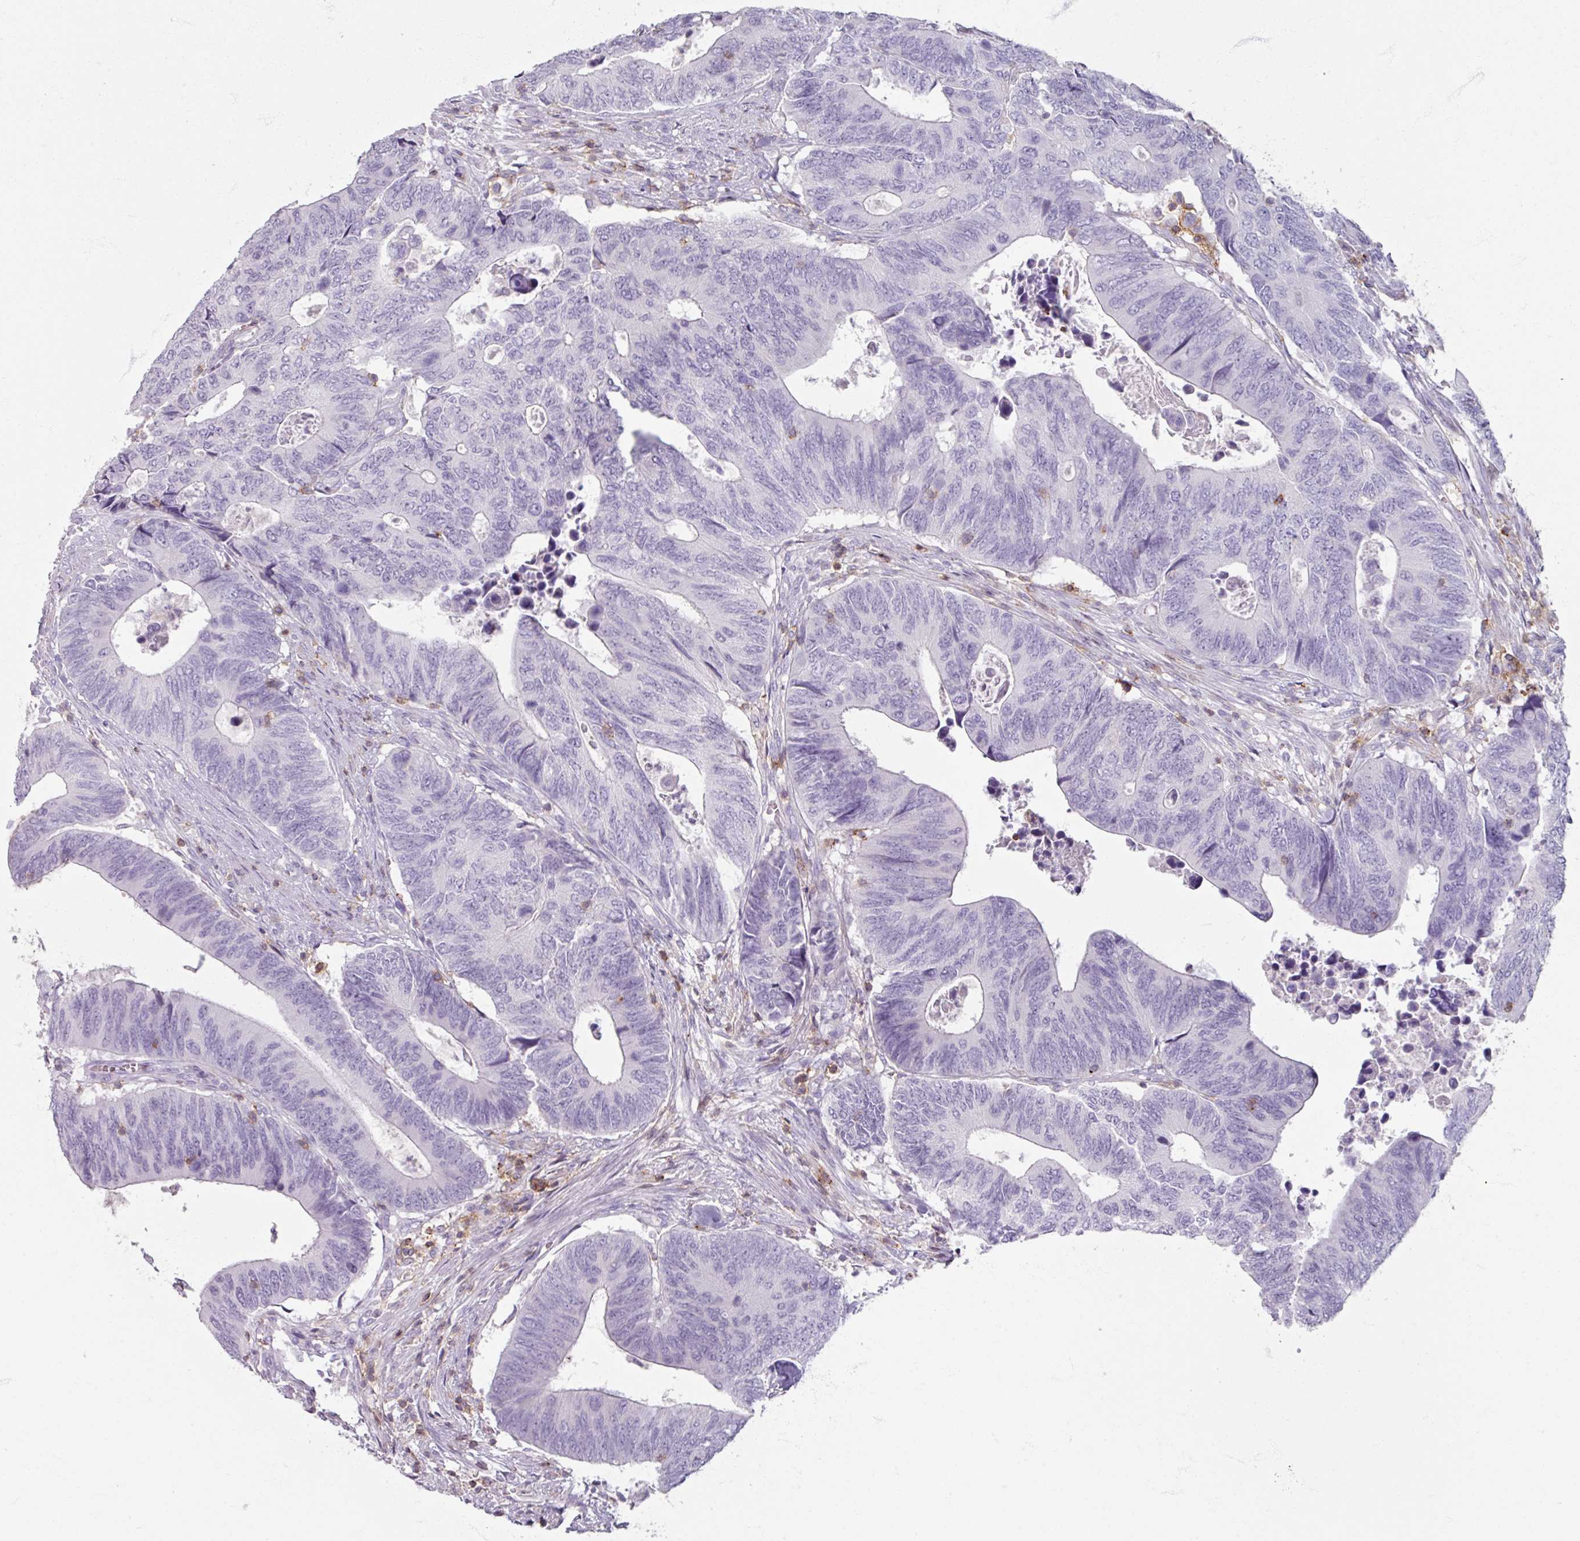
{"staining": {"intensity": "negative", "quantity": "none", "location": "none"}, "tissue": "colorectal cancer", "cell_type": "Tumor cells", "image_type": "cancer", "snomed": [{"axis": "morphology", "description": "Adenocarcinoma, NOS"}, {"axis": "topography", "description": "Colon"}], "caption": "Immunohistochemistry micrograph of colorectal cancer stained for a protein (brown), which displays no staining in tumor cells.", "gene": "PTPRC", "patient": {"sex": "male", "age": 87}}